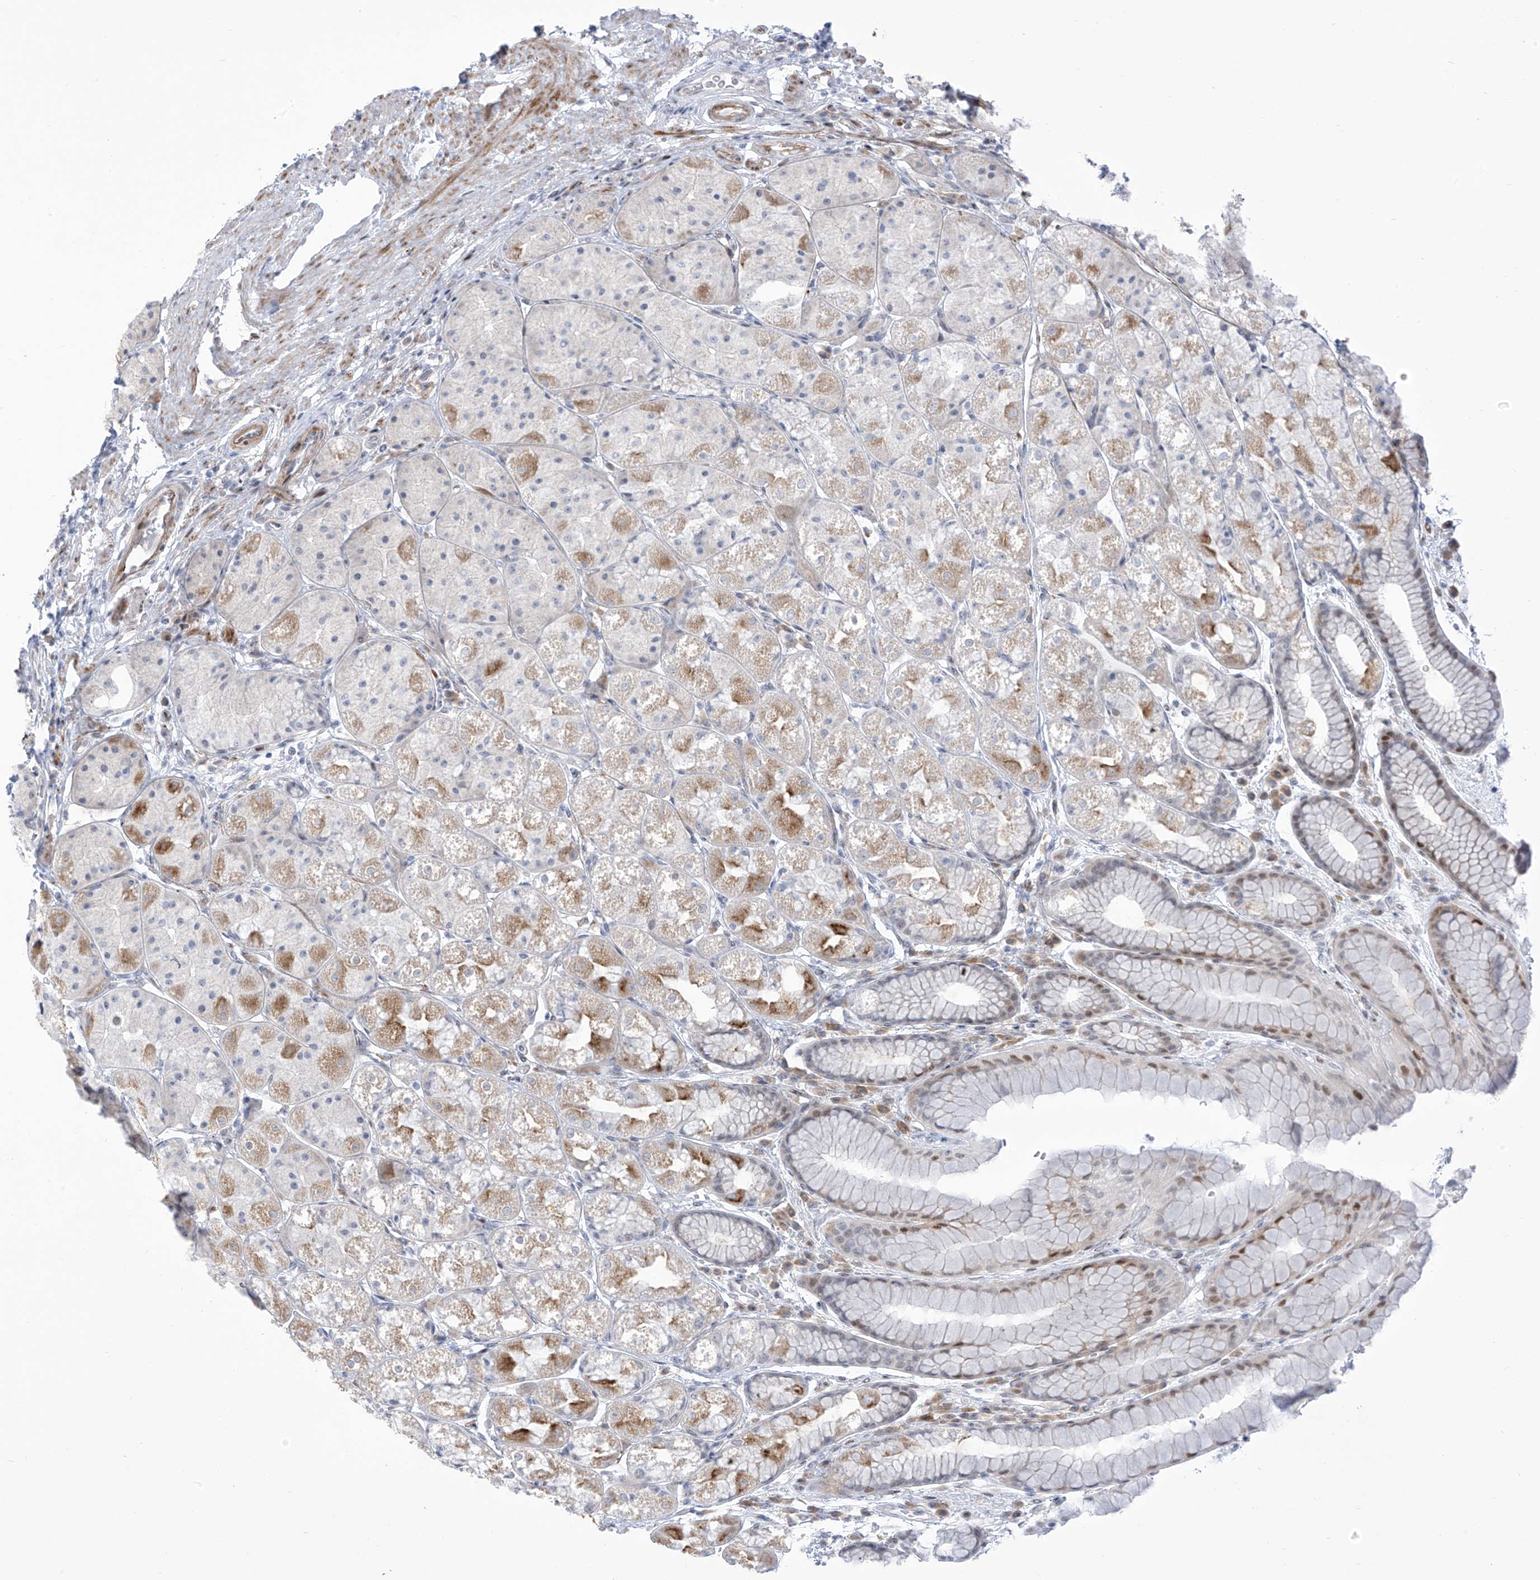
{"staining": {"intensity": "moderate", "quantity": "<25%", "location": "cytoplasmic/membranous,nuclear"}, "tissue": "stomach", "cell_type": "Glandular cells", "image_type": "normal", "snomed": [{"axis": "morphology", "description": "Normal tissue, NOS"}, {"axis": "topography", "description": "Stomach"}], "caption": "IHC histopathology image of benign stomach: human stomach stained using IHC shows low levels of moderate protein expression localized specifically in the cytoplasmic/membranous,nuclear of glandular cells, appearing as a cytoplasmic/membranous,nuclear brown color.", "gene": "LIN9", "patient": {"sex": "male", "age": 57}}